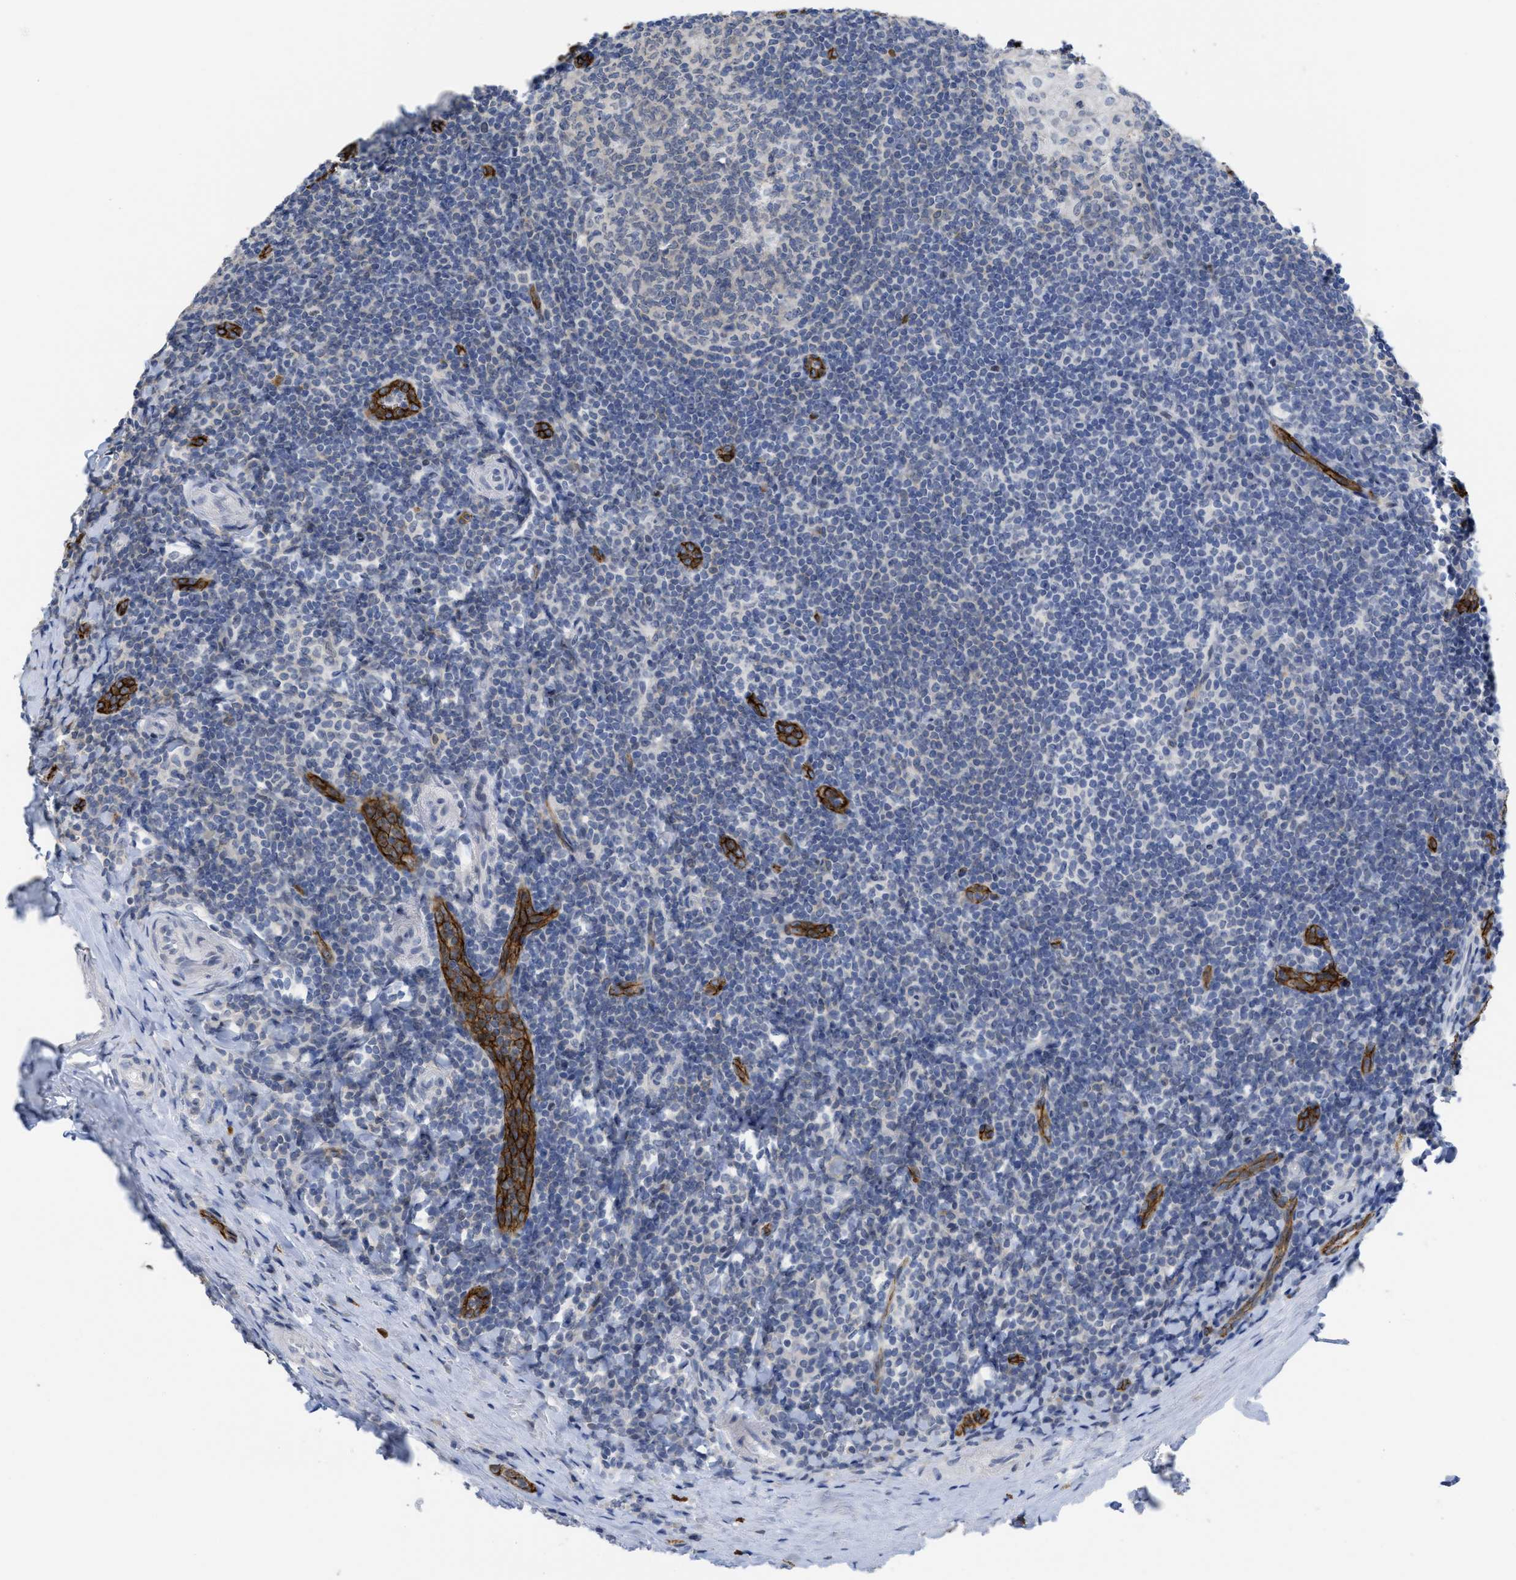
{"staining": {"intensity": "weak", "quantity": "<25%", "location": "cytoplasmic/membranous"}, "tissue": "tonsil", "cell_type": "Germinal center cells", "image_type": "normal", "snomed": [{"axis": "morphology", "description": "Normal tissue, NOS"}, {"axis": "topography", "description": "Tonsil"}], "caption": "Germinal center cells show no significant protein positivity in normal tonsil.", "gene": "ACKR1", "patient": {"sex": "male", "age": 37}}